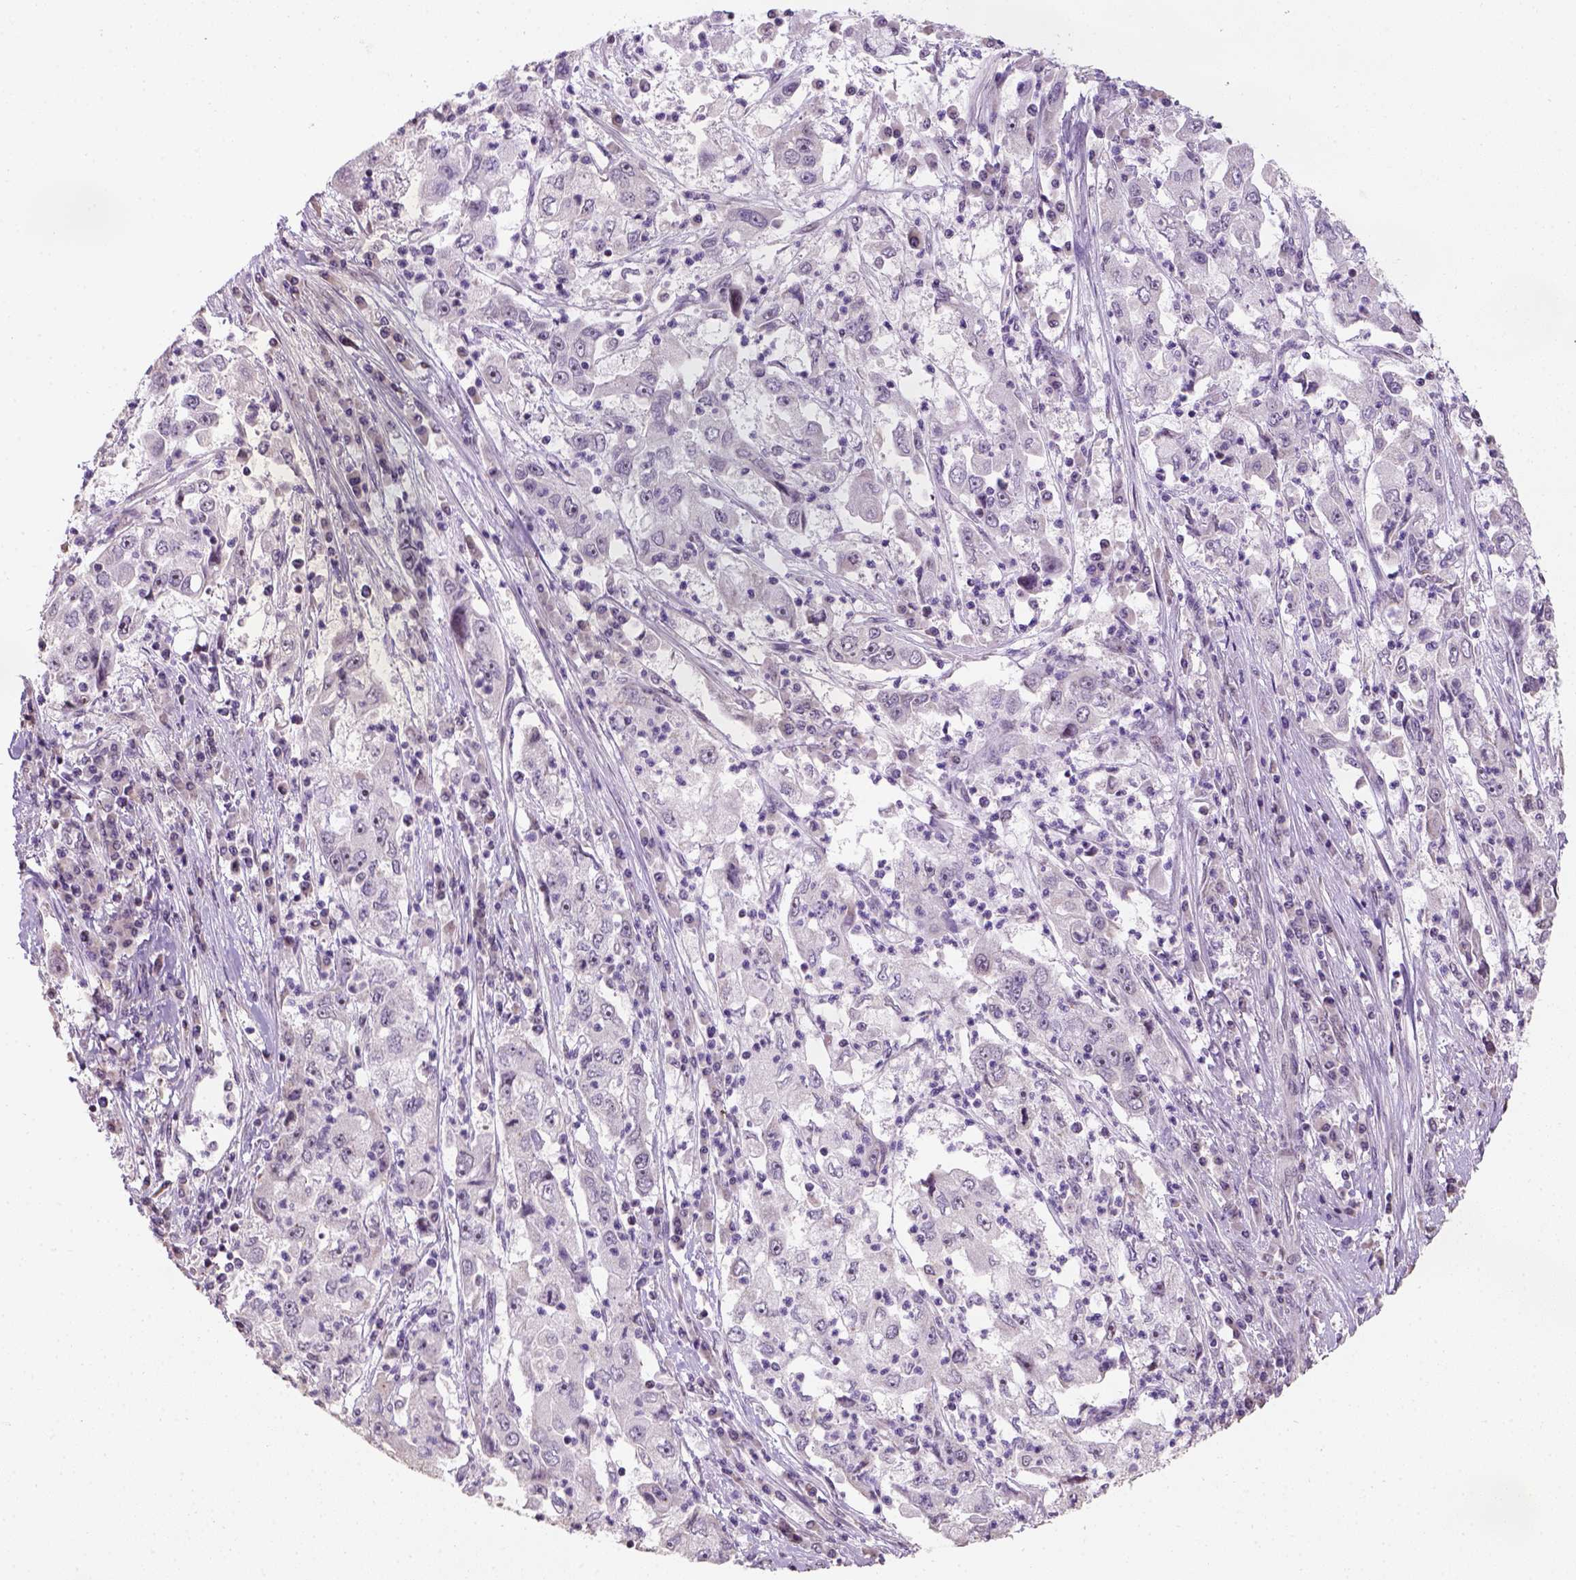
{"staining": {"intensity": "negative", "quantity": "none", "location": "none"}, "tissue": "cervical cancer", "cell_type": "Tumor cells", "image_type": "cancer", "snomed": [{"axis": "morphology", "description": "Squamous cell carcinoma, NOS"}, {"axis": "topography", "description": "Cervix"}], "caption": "Immunohistochemistry (IHC) photomicrograph of neoplastic tissue: human cervical cancer stained with DAB (3,3'-diaminobenzidine) demonstrates no significant protein expression in tumor cells.", "gene": "DDX50", "patient": {"sex": "female", "age": 36}}